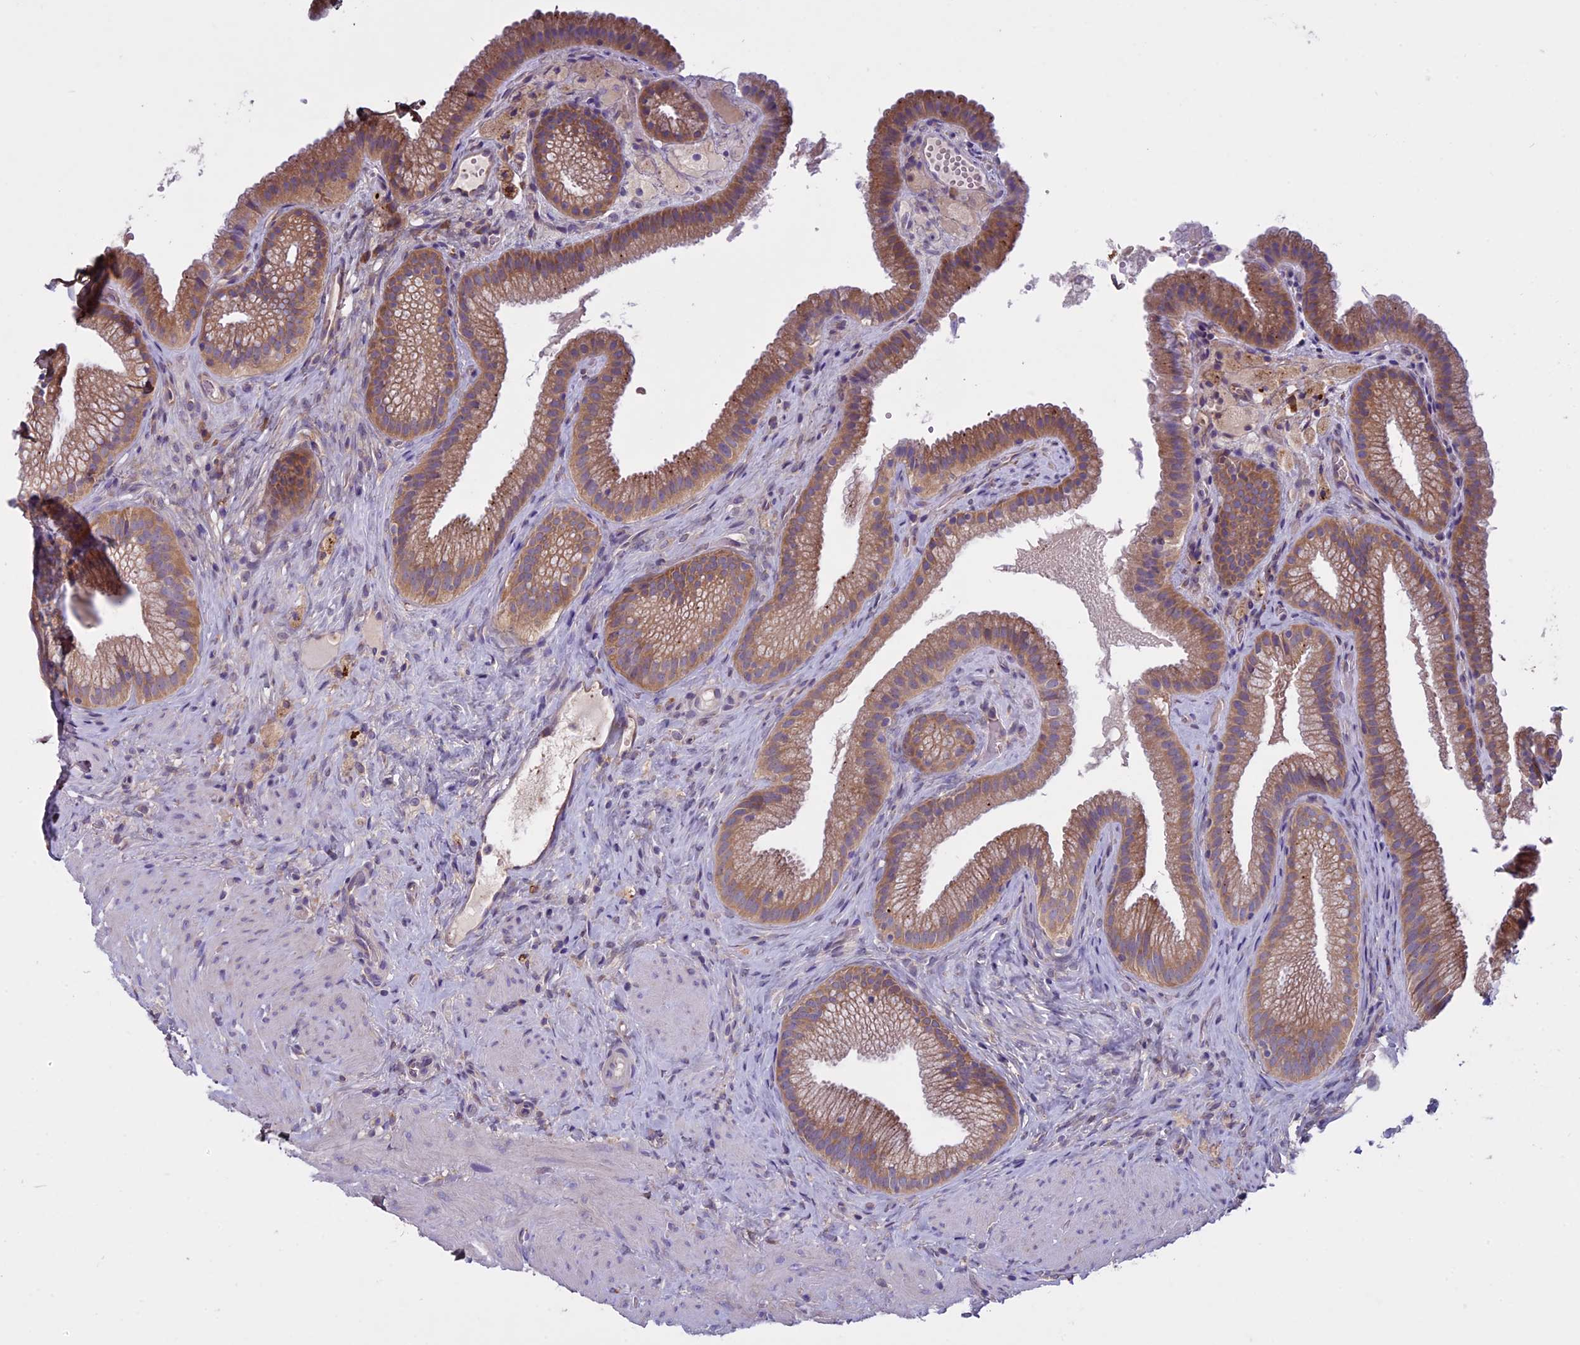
{"staining": {"intensity": "moderate", "quantity": ">75%", "location": "cytoplasmic/membranous"}, "tissue": "gallbladder", "cell_type": "Glandular cells", "image_type": "normal", "snomed": [{"axis": "morphology", "description": "Normal tissue, NOS"}, {"axis": "morphology", "description": "Inflammation, NOS"}, {"axis": "topography", "description": "Gallbladder"}], "caption": "Glandular cells display medium levels of moderate cytoplasmic/membranous expression in approximately >75% of cells in unremarkable human gallbladder.", "gene": "DCTN5", "patient": {"sex": "male", "age": 51}}